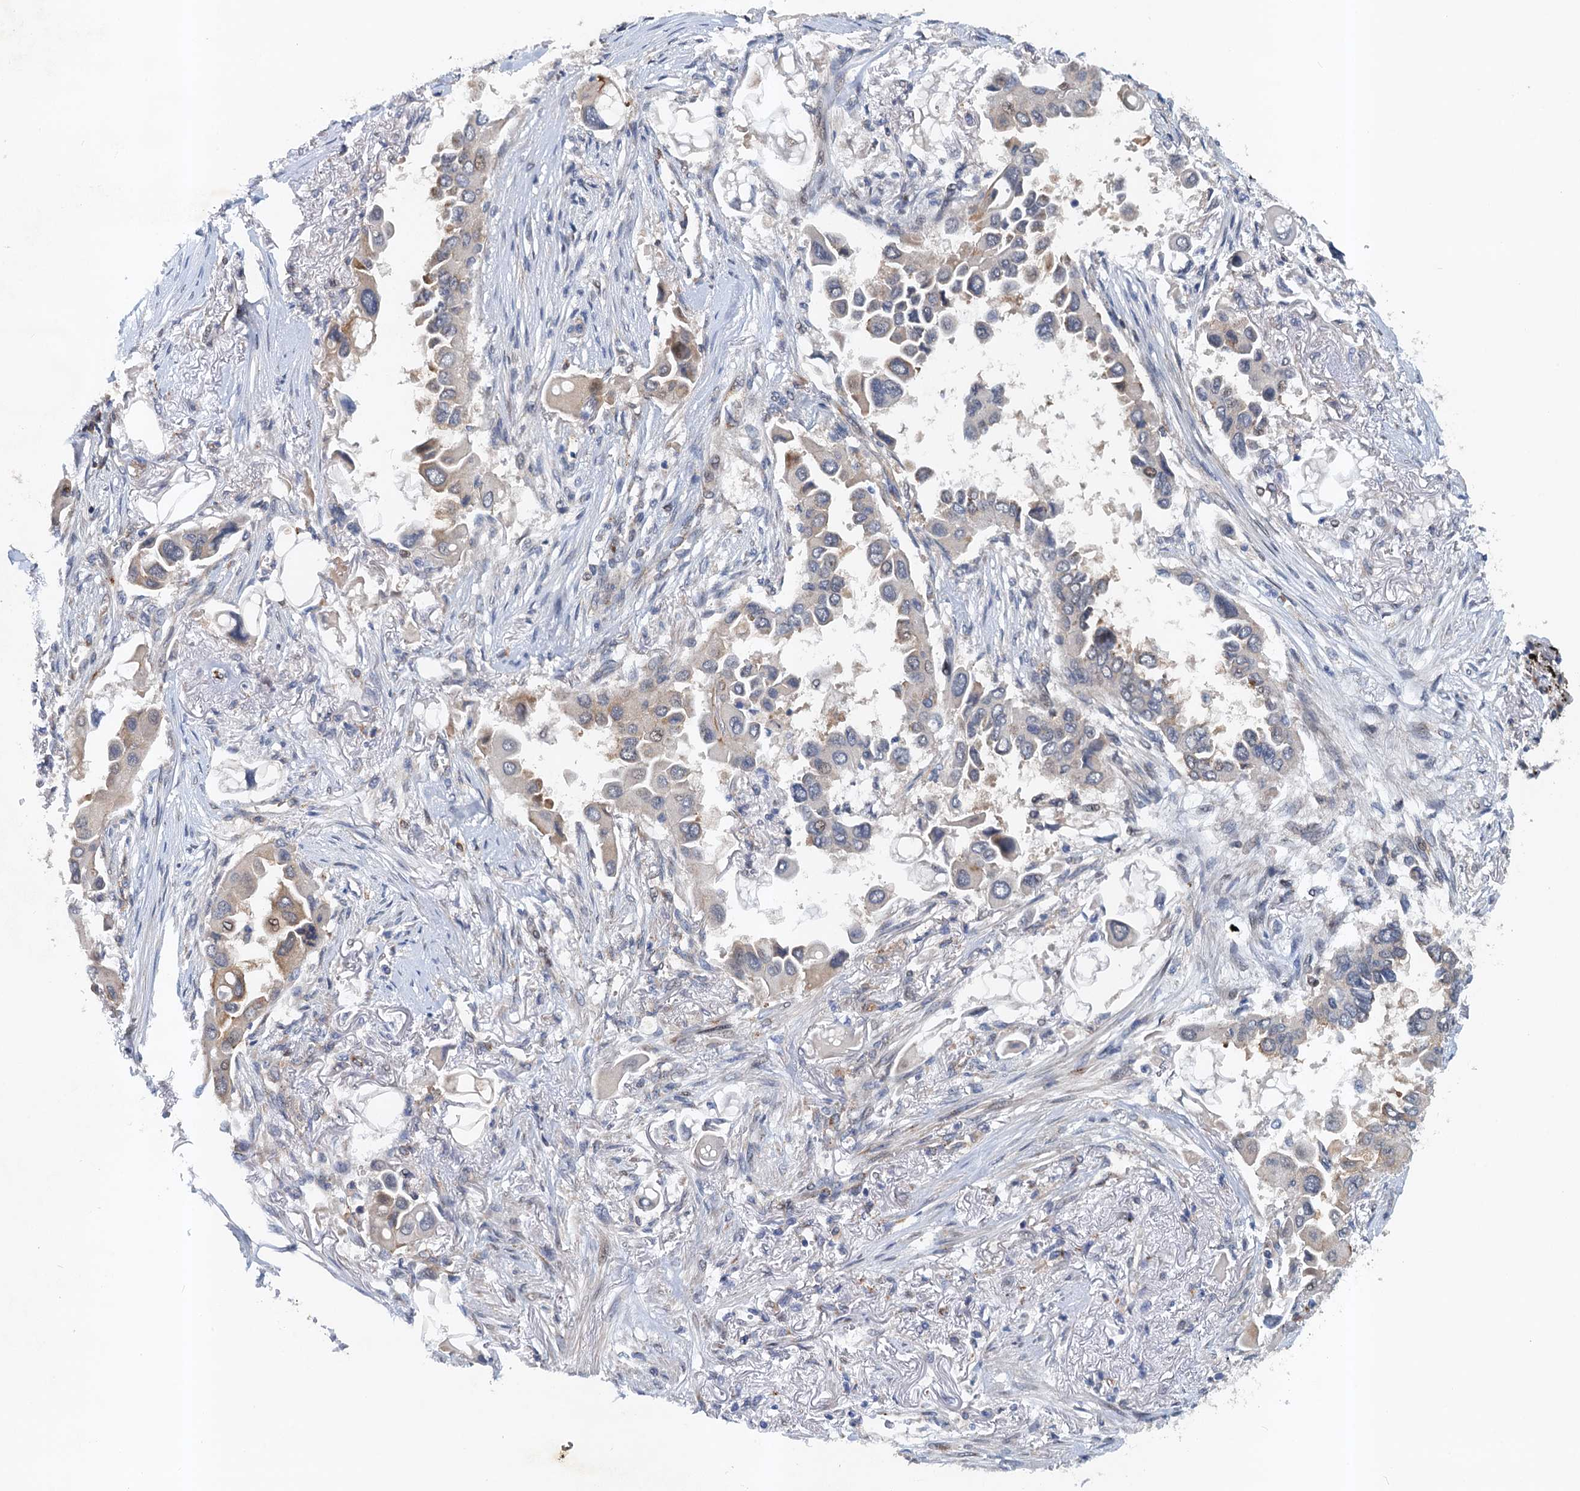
{"staining": {"intensity": "negative", "quantity": "none", "location": "none"}, "tissue": "lung cancer", "cell_type": "Tumor cells", "image_type": "cancer", "snomed": [{"axis": "morphology", "description": "Adenocarcinoma, NOS"}, {"axis": "topography", "description": "Lung"}], "caption": "Adenocarcinoma (lung) was stained to show a protein in brown. There is no significant positivity in tumor cells.", "gene": "NBEA", "patient": {"sex": "female", "age": 76}}